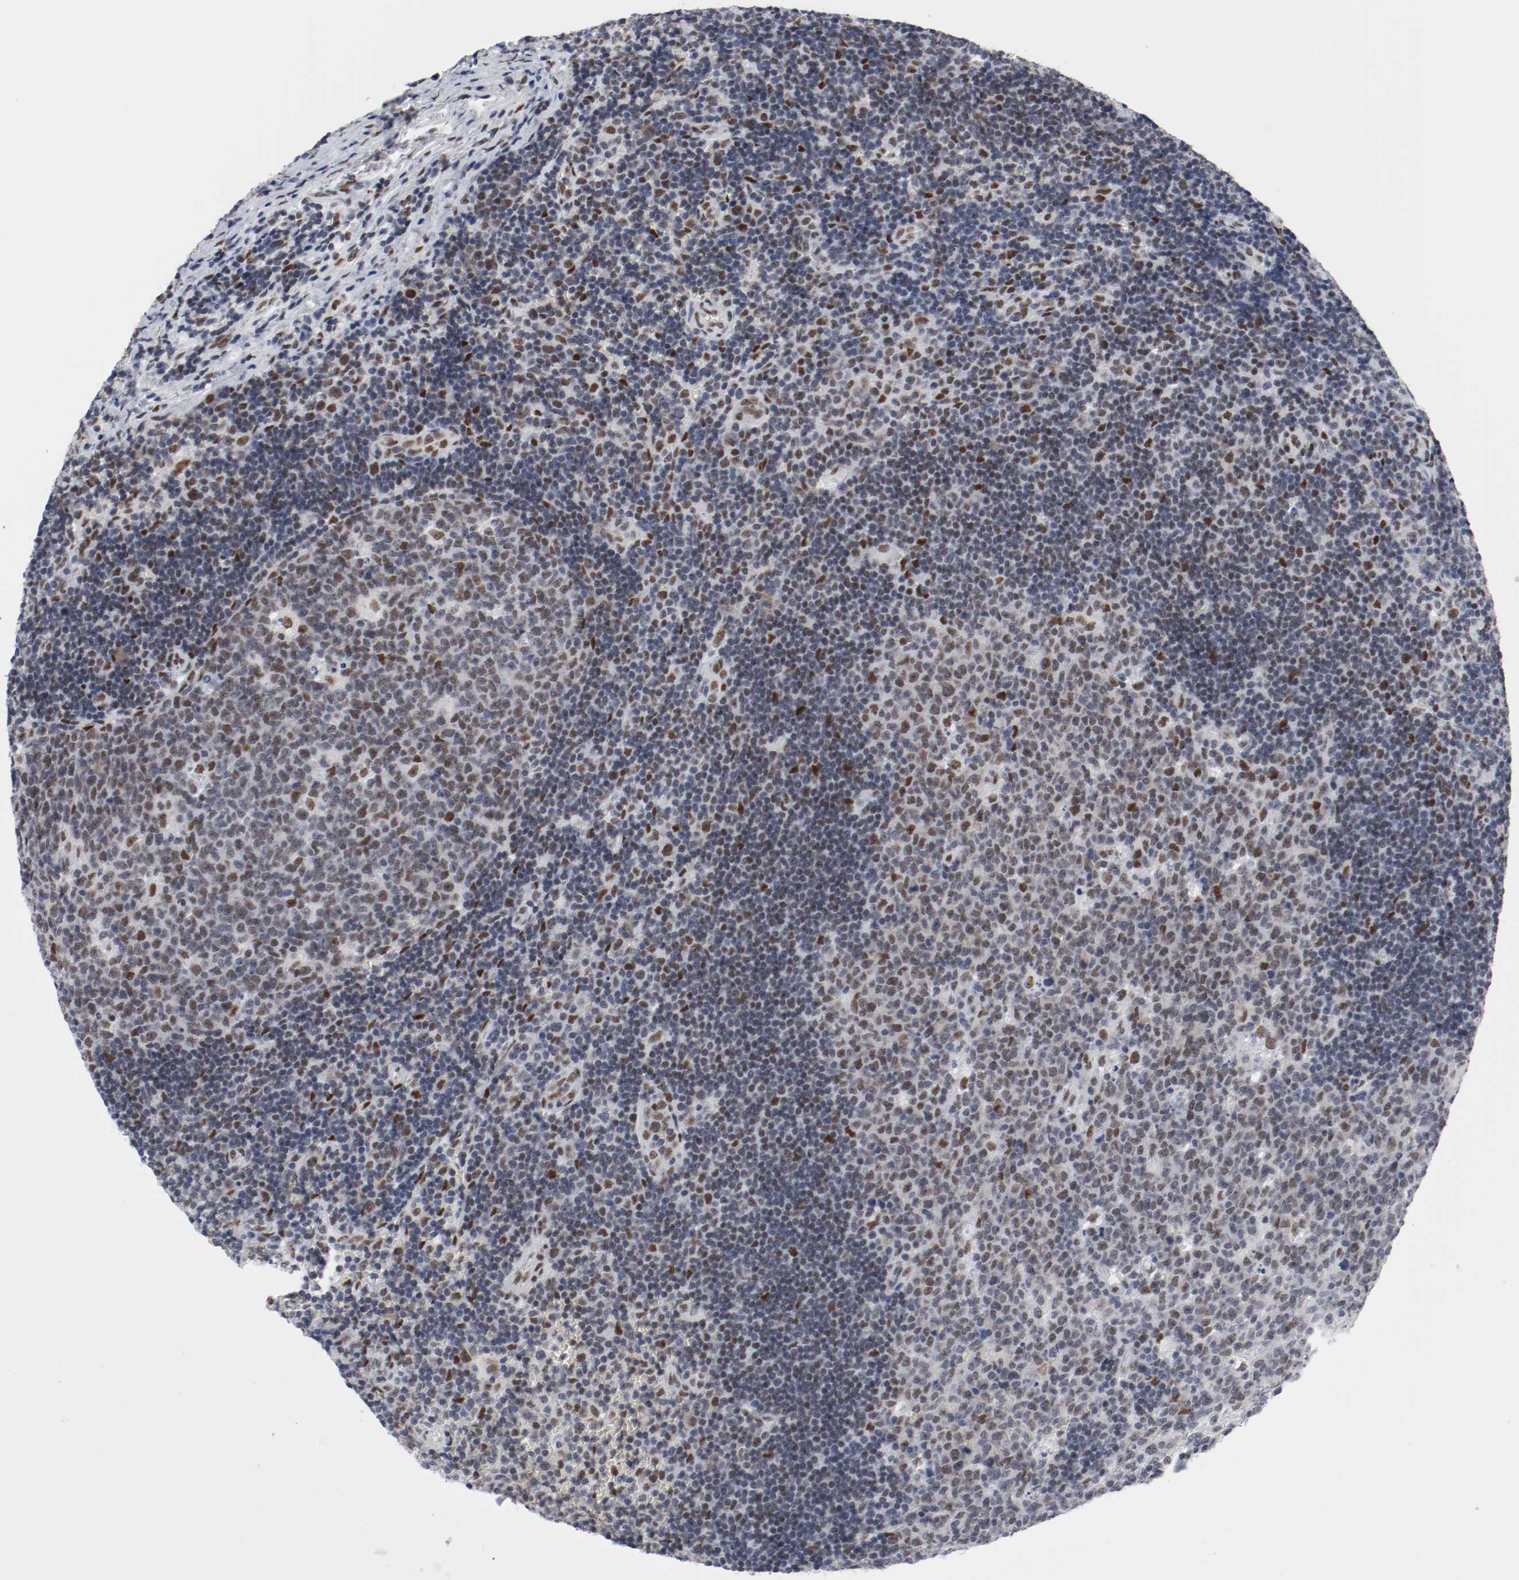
{"staining": {"intensity": "moderate", "quantity": ">75%", "location": "nuclear"}, "tissue": "lymph node", "cell_type": "Germinal center cells", "image_type": "normal", "snomed": [{"axis": "morphology", "description": "Normal tissue, NOS"}, {"axis": "topography", "description": "Lymph node"}, {"axis": "topography", "description": "Salivary gland"}], "caption": "Protein staining by immunohistochemistry (IHC) demonstrates moderate nuclear staining in about >75% of germinal center cells in unremarkable lymph node.", "gene": "ARNT", "patient": {"sex": "male", "age": 8}}